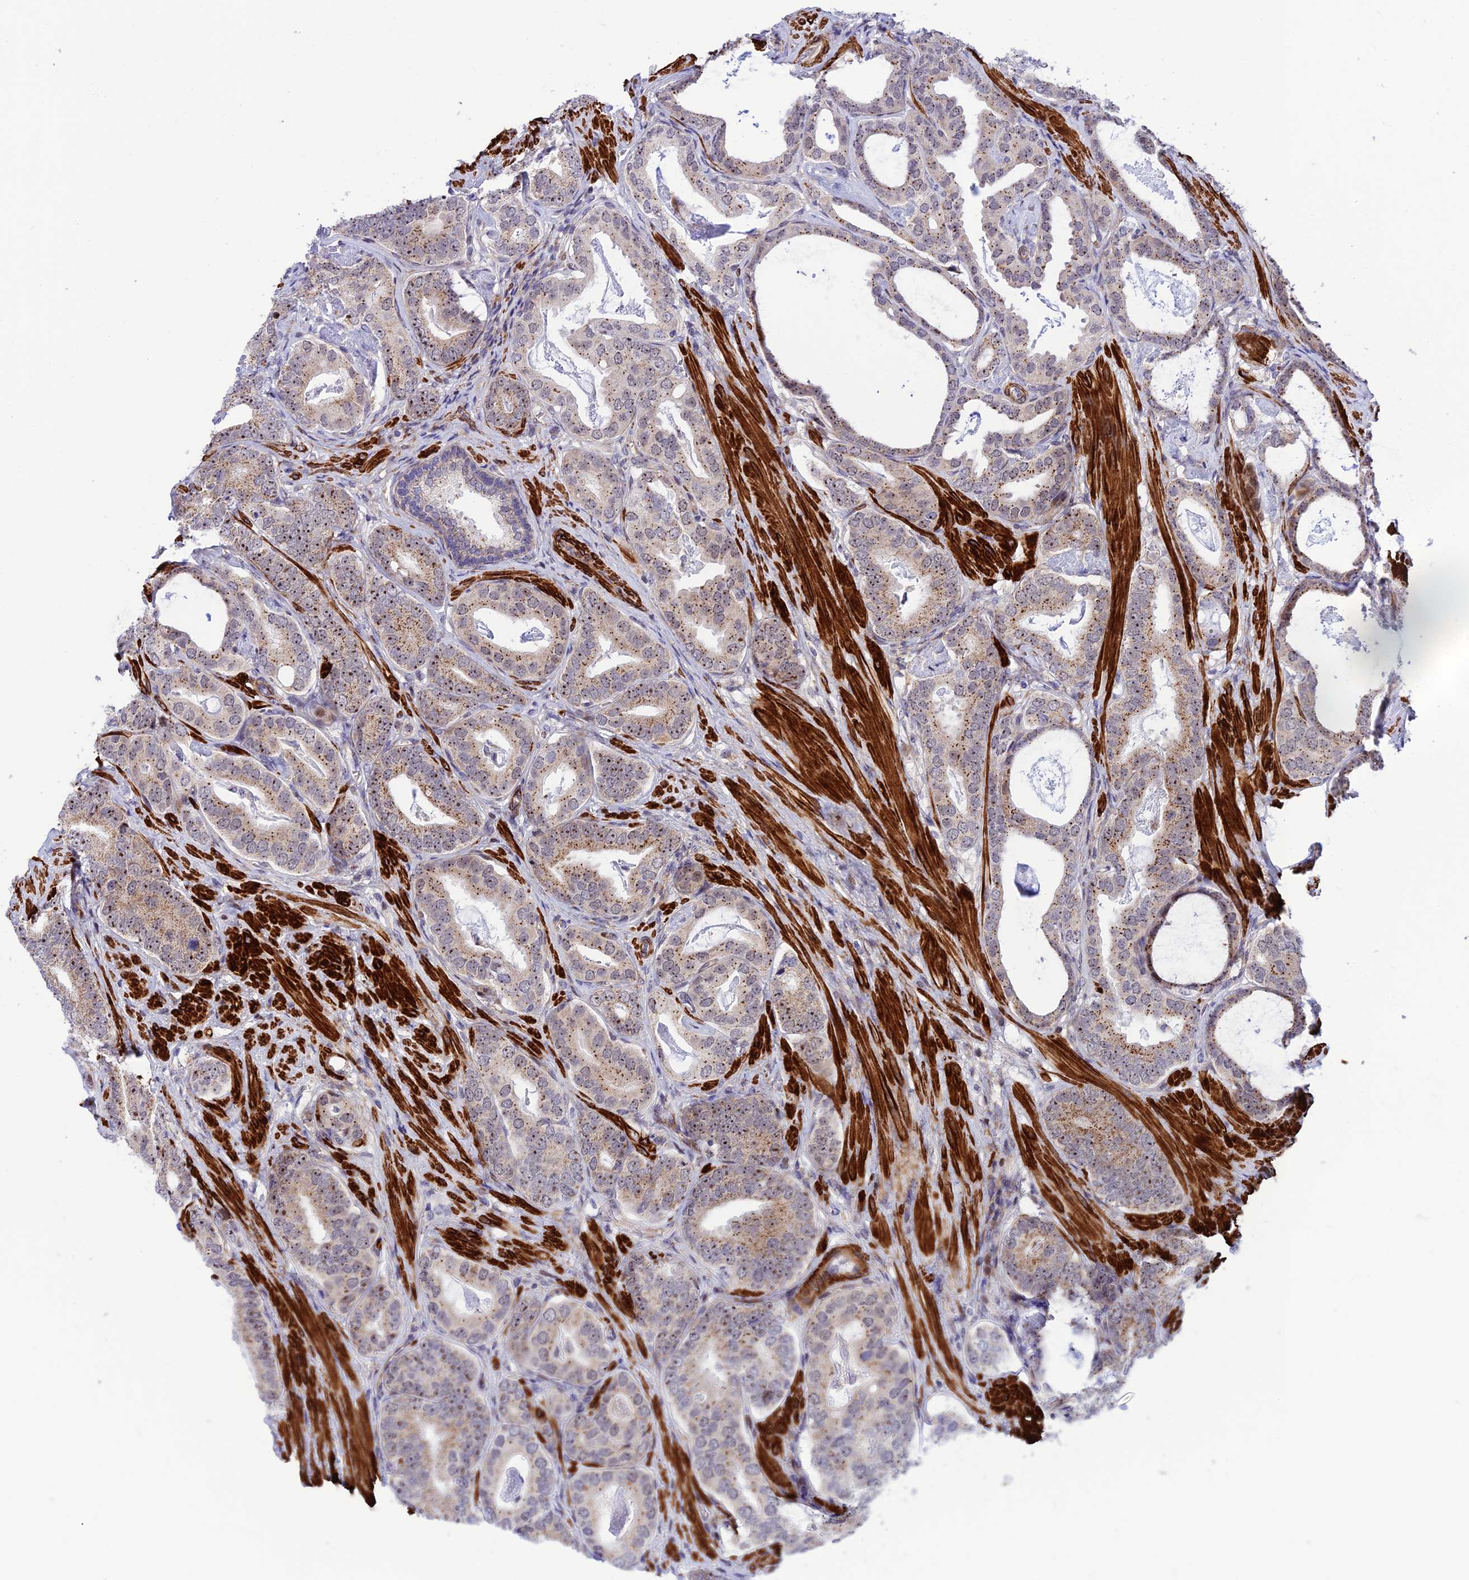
{"staining": {"intensity": "moderate", "quantity": ">75%", "location": "cytoplasmic/membranous,nuclear"}, "tissue": "prostate cancer", "cell_type": "Tumor cells", "image_type": "cancer", "snomed": [{"axis": "morphology", "description": "Adenocarcinoma, Low grade"}, {"axis": "topography", "description": "Prostate"}], "caption": "IHC of human prostate adenocarcinoma (low-grade) demonstrates medium levels of moderate cytoplasmic/membranous and nuclear staining in about >75% of tumor cells.", "gene": "KBTBD7", "patient": {"sex": "male", "age": 71}}